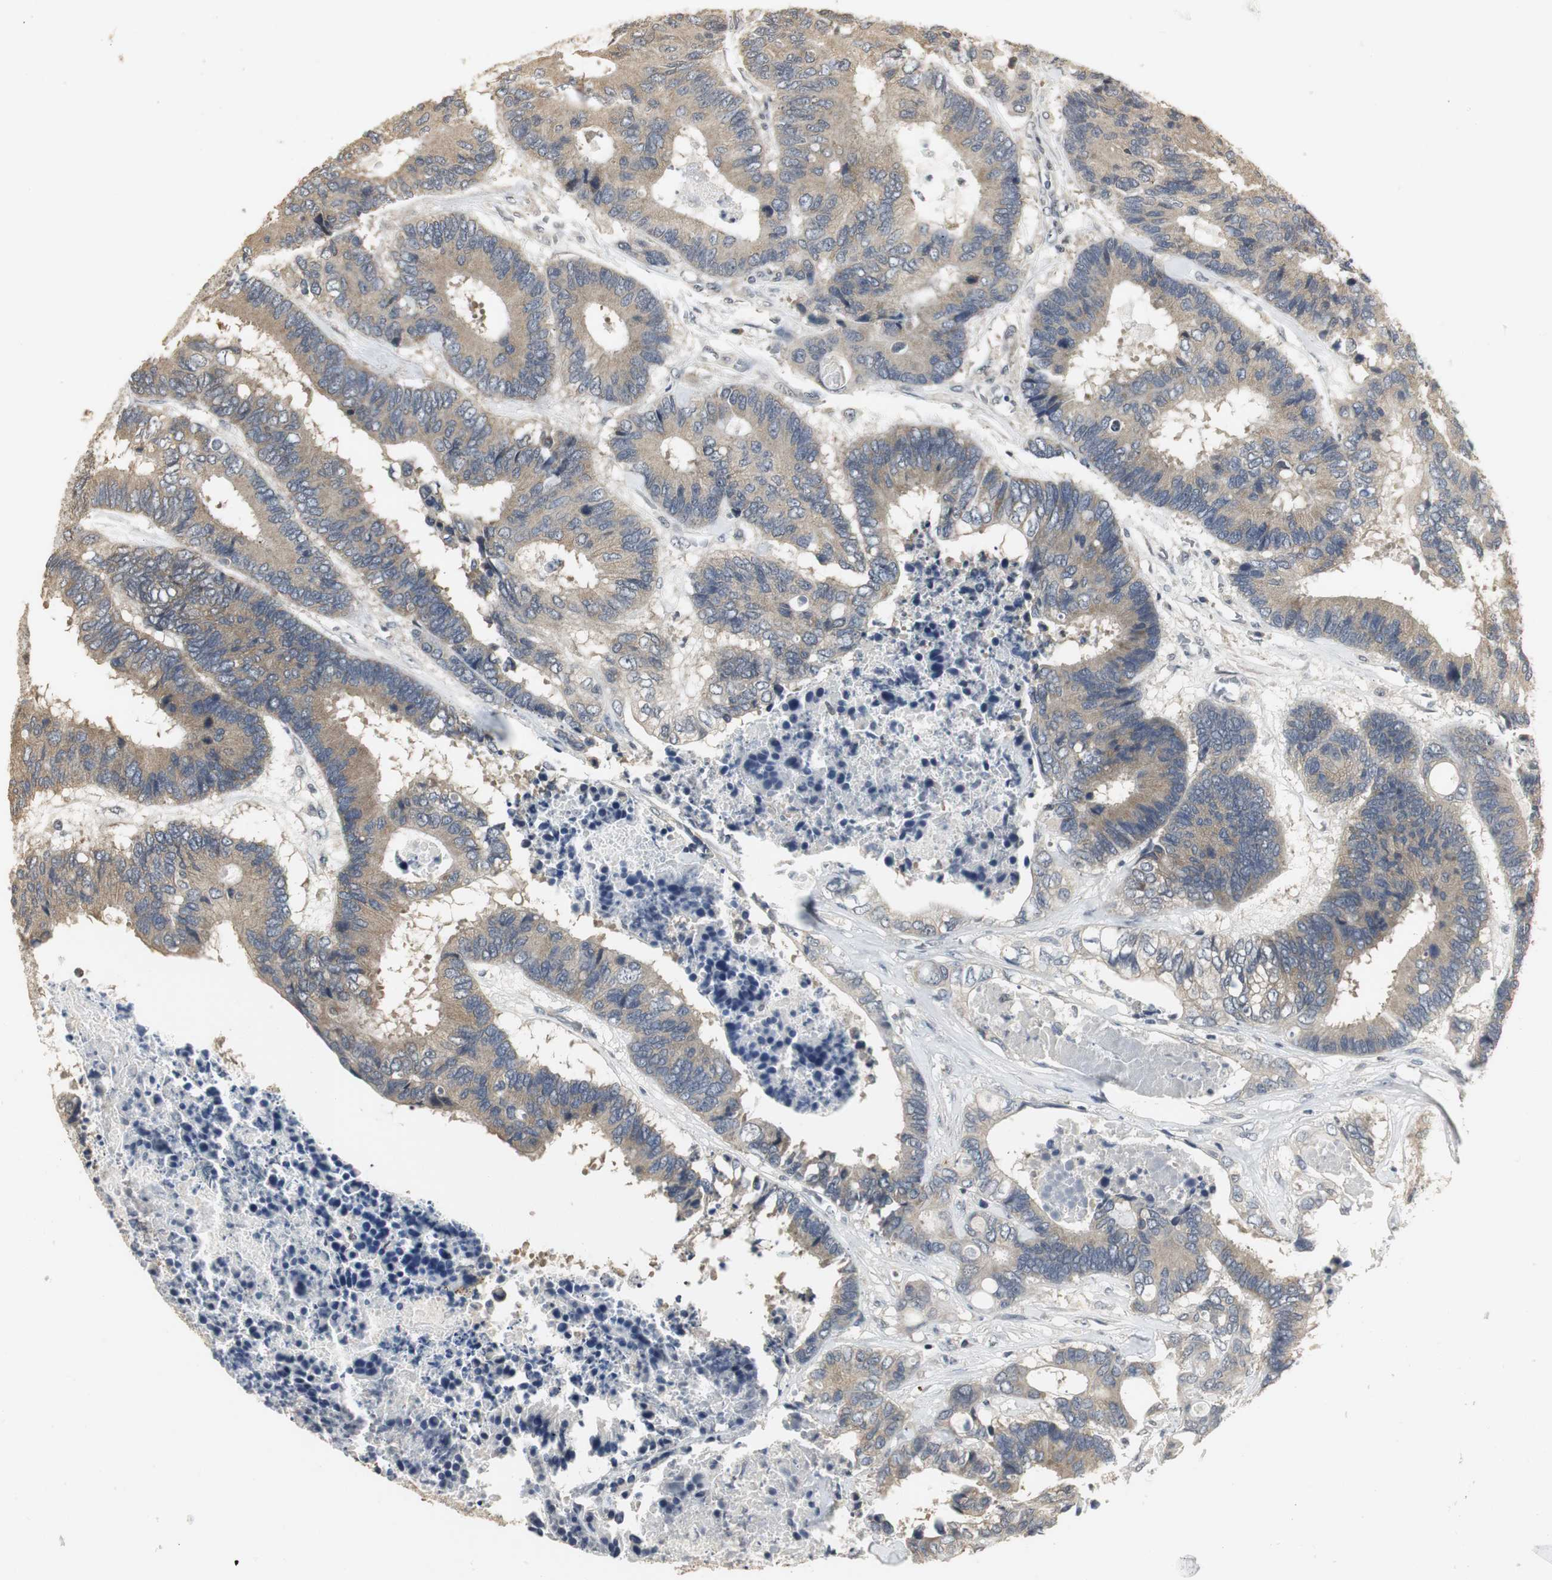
{"staining": {"intensity": "weak", "quantity": ">75%", "location": "cytoplasmic/membranous"}, "tissue": "colorectal cancer", "cell_type": "Tumor cells", "image_type": "cancer", "snomed": [{"axis": "morphology", "description": "Adenocarcinoma, NOS"}, {"axis": "topography", "description": "Rectum"}], "caption": "IHC micrograph of neoplastic tissue: human colorectal adenocarcinoma stained using immunohistochemistry displays low levels of weak protein expression localized specifically in the cytoplasmic/membranous of tumor cells, appearing as a cytoplasmic/membranous brown color.", "gene": "ELOA", "patient": {"sex": "male", "age": 55}}